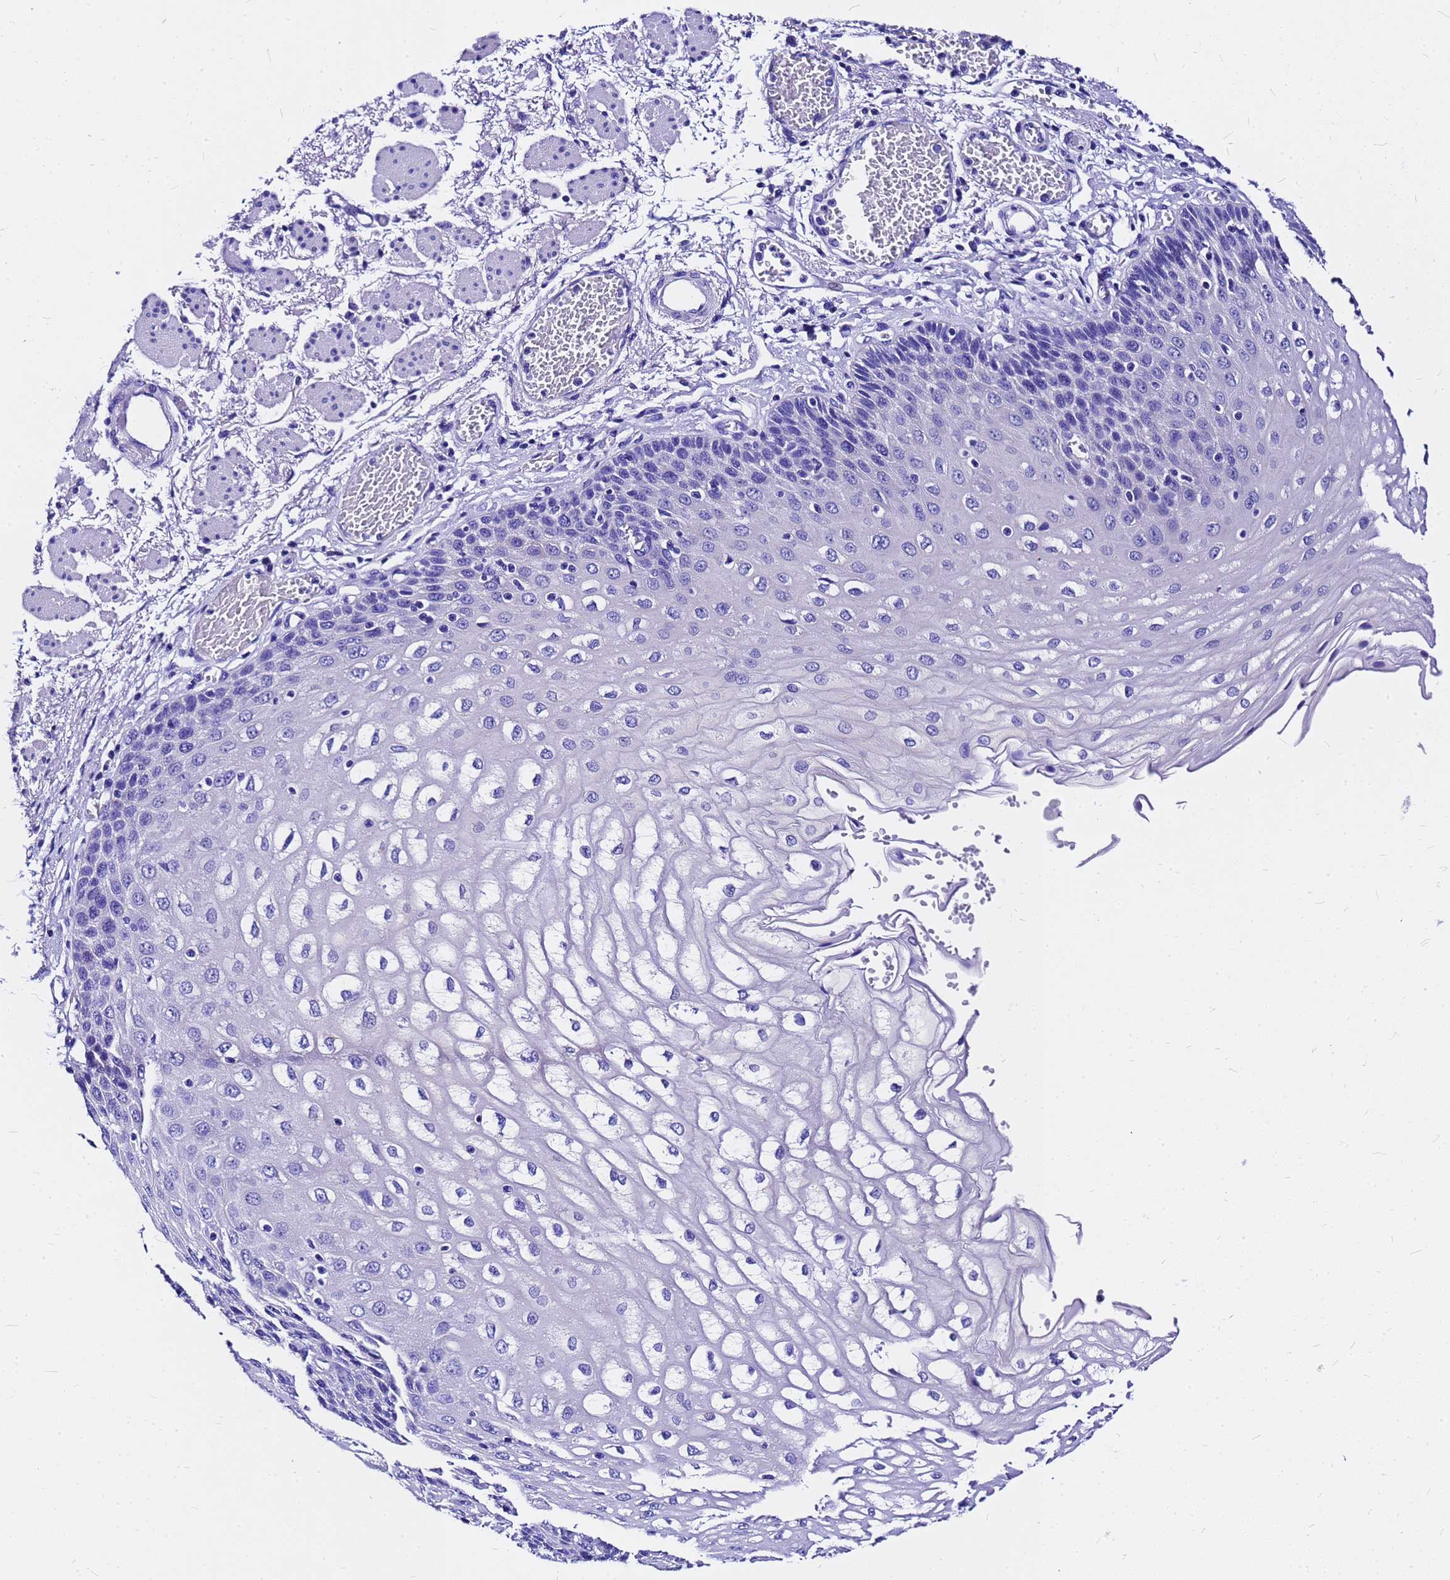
{"staining": {"intensity": "negative", "quantity": "none", "location": "none"}, "tissue": "esophagus", "cell_type": "Squamous epithelial cells", "image_type": "normal", "snomed": [{"axis": "morphology", "description": "Normal tissue, NOS"}, {"axis": "topography", "description": "Esophagus"}], "caption": "IHC micrograph of normal esophagus: human esophagus stained with DAB (3,3'-diaminobenzidine) reveals no significant protein positivity in squamous epithelial cells.", "gene": "HERC4", "patient": {"sex": "male", "age": 81}}